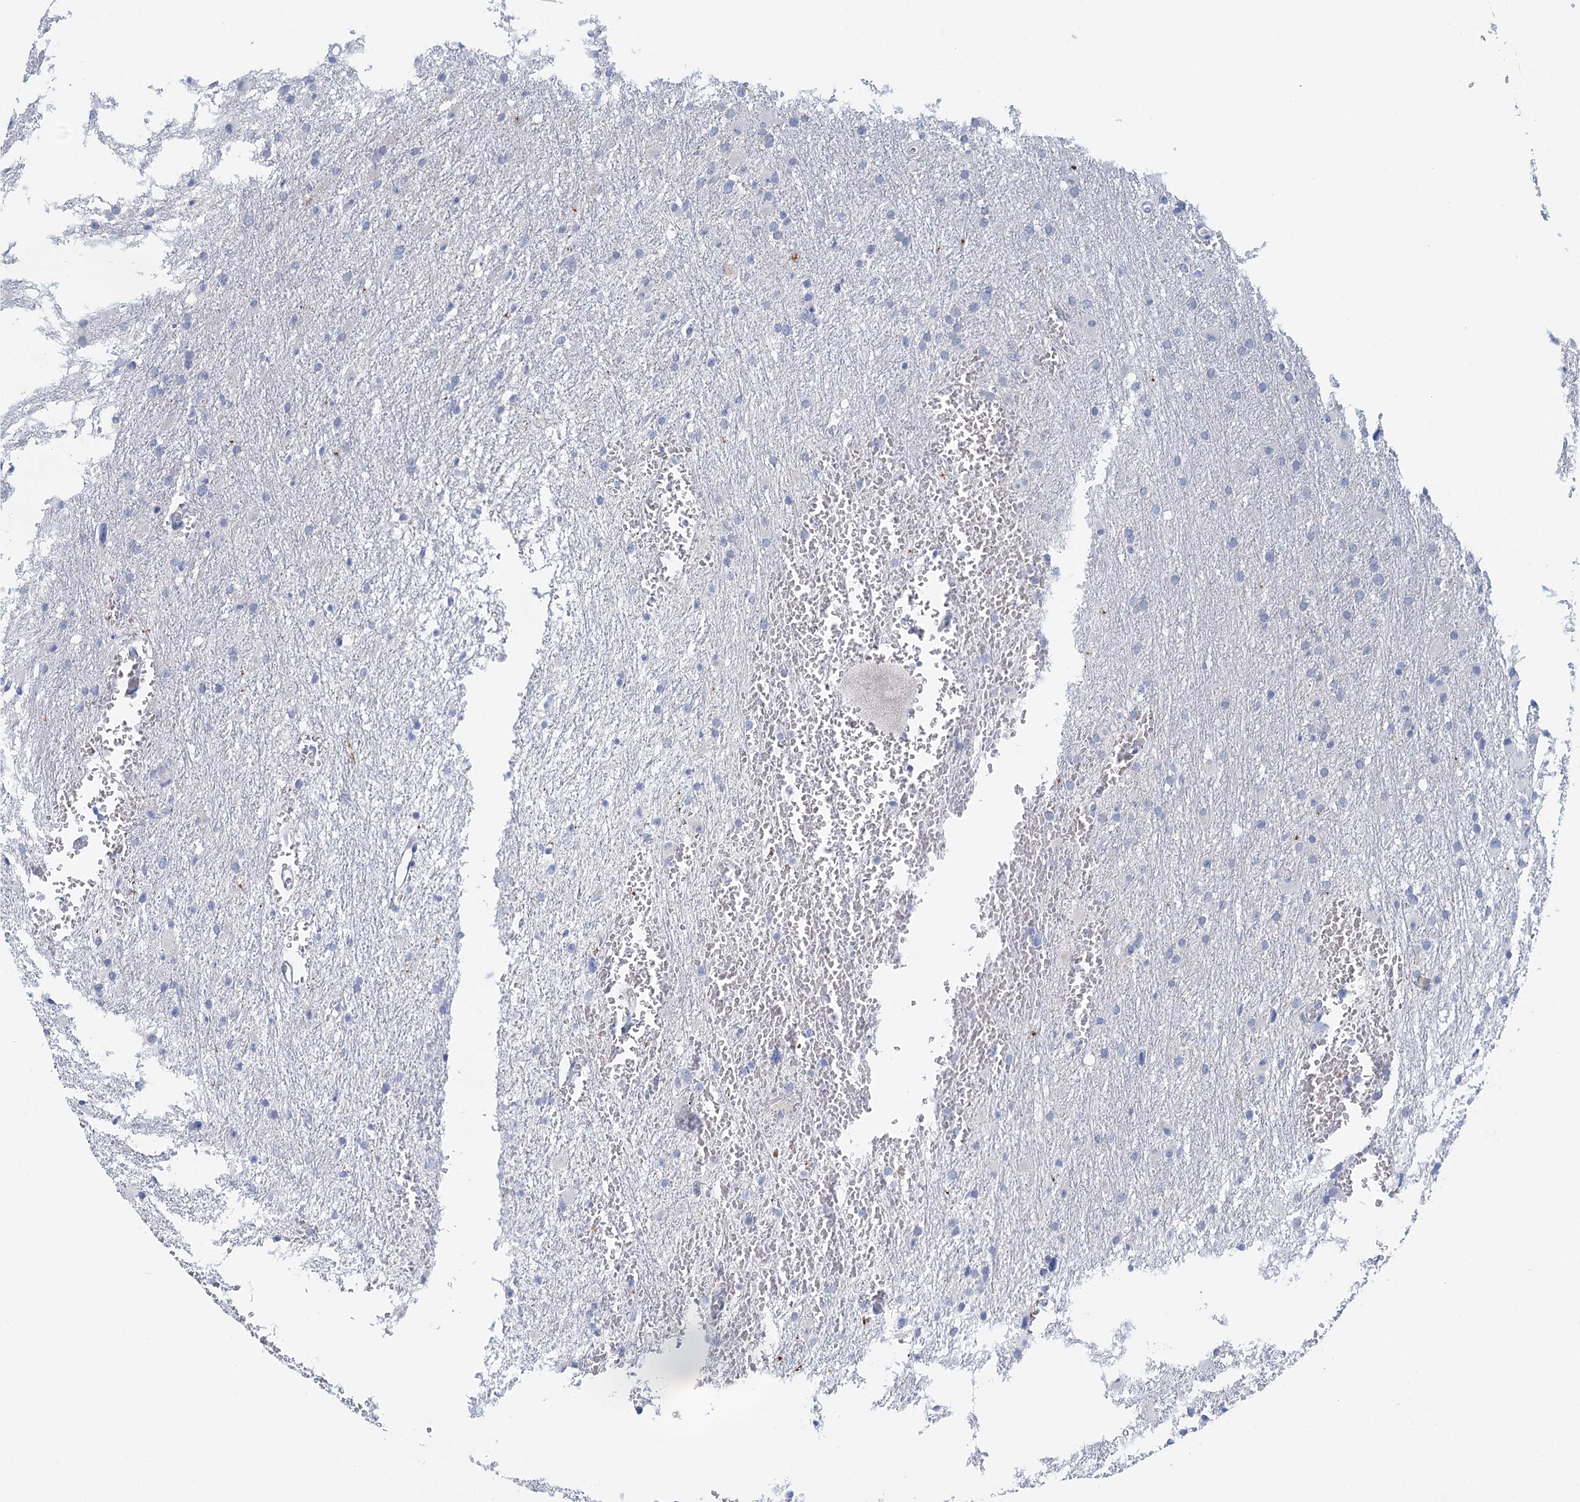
{"staining": {"intensity": "negative", "quantity": "none", "location": "none"}, "tissue": "glioma", "cell_type": "Tumor cells", "image_type": "cancer", "snomed": [{"axis": "morphology", "description": "Glioma, malignant, High grade"}, {"axis": "topography", "description": "Cerebral cortex"}], "caption": "An immunohistochemistry (IHC) micrograph of malignant glioma (high-grade) is shown. There is no staining in tumor cells of malignant glioma (high-grade).", "gene": "ANKRD16", "patient": {"sex": "female", "age": 36}}